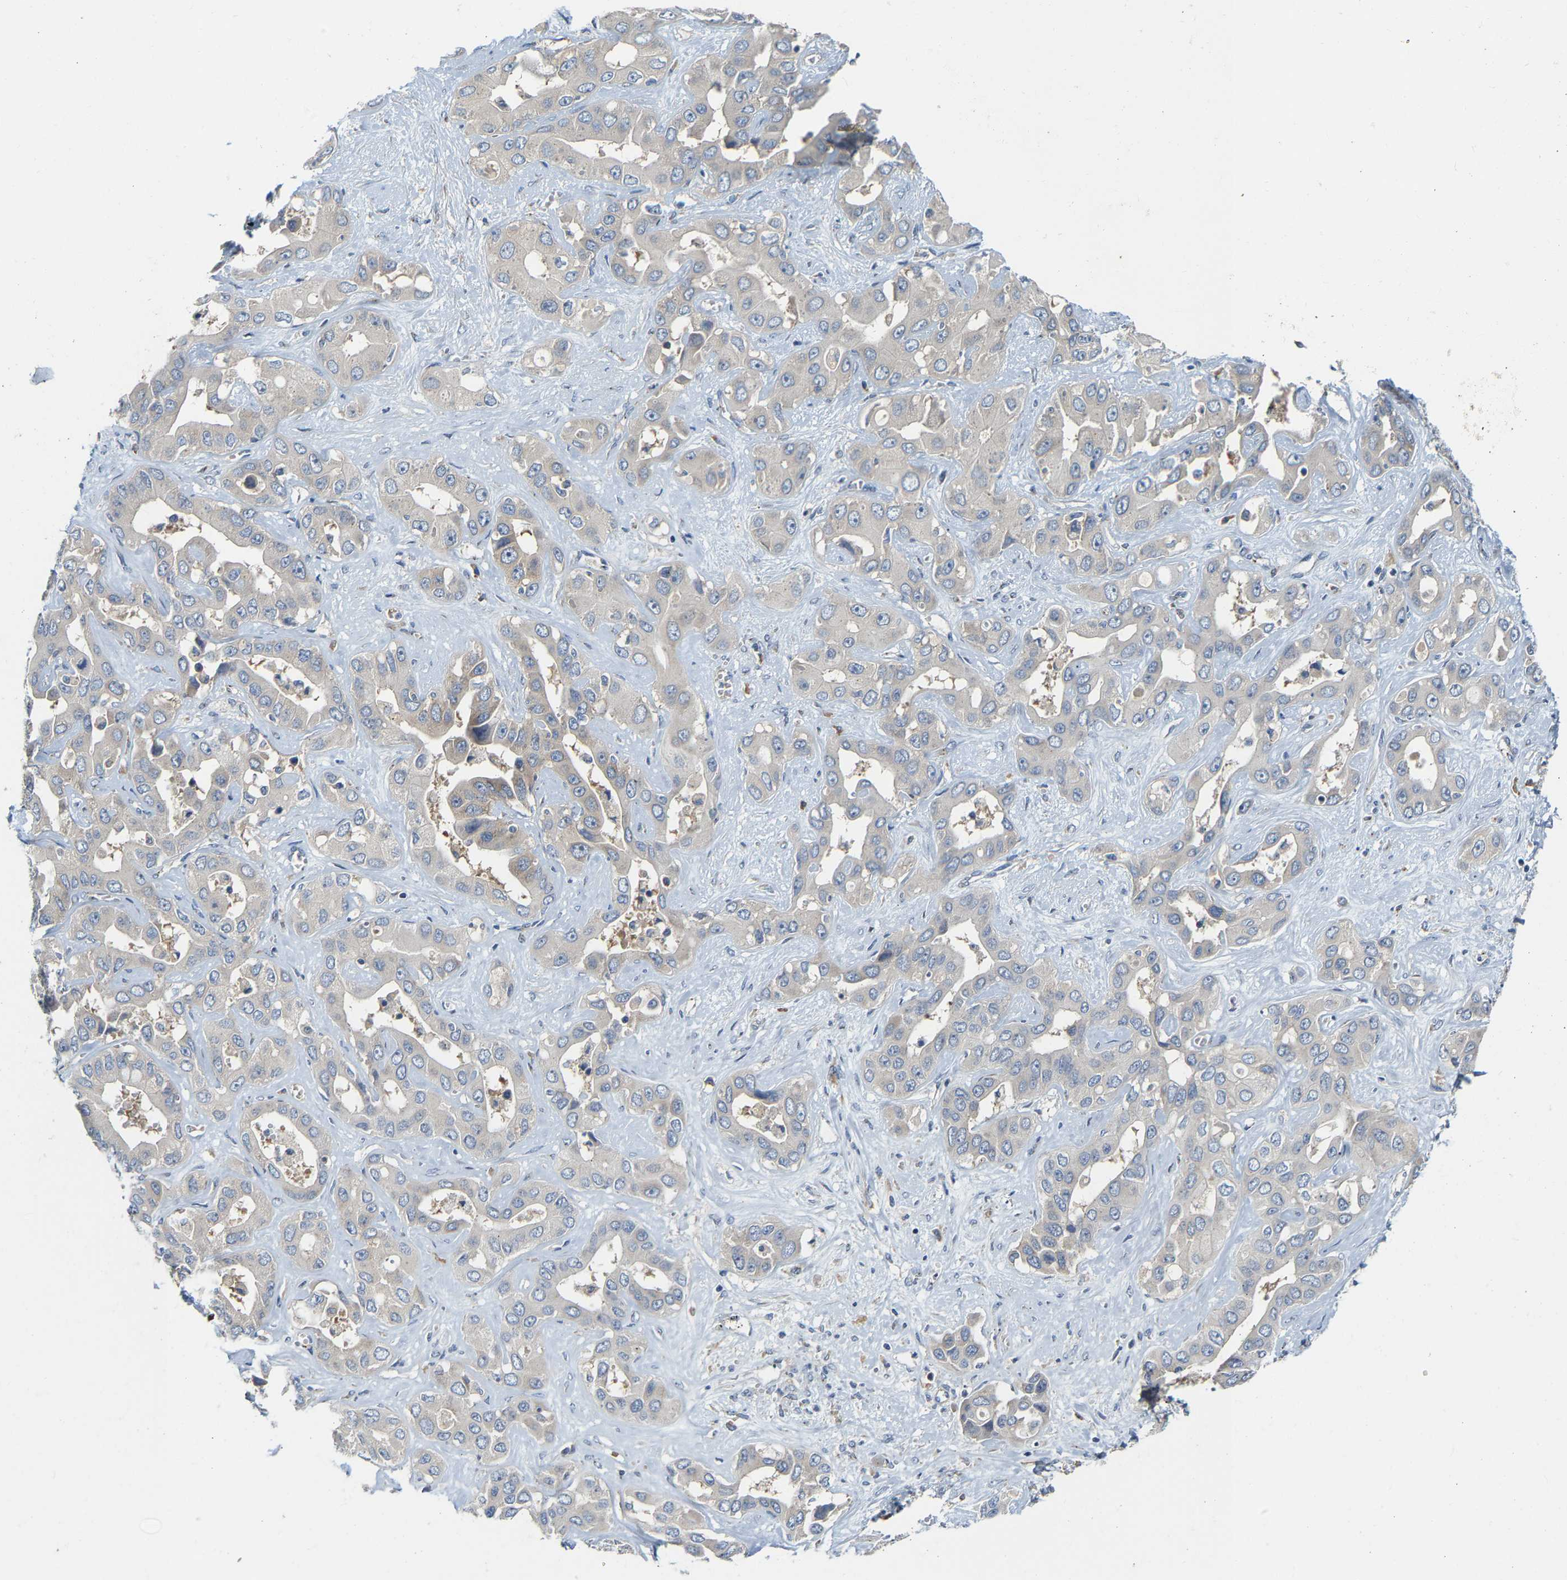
{"staining": {"intensity": "negative", "quantity": "none", "location": "none"}, "tissue": "liver cancer", "cell_type": "Tumor cells", "image_type": "cancer", "snomed": [{"axis": "morphology", "description": "Cholangiocarcinoma"}, {"axis": "topography", "description": "Liver"}], "caption": "Human liver cancer (cholangiocarcinoma) stained for a protein using immunohistochemistry displays no staining in tumor cells.", "gene": "PCNT", "patient": {"sex": "female", "age": 52}}